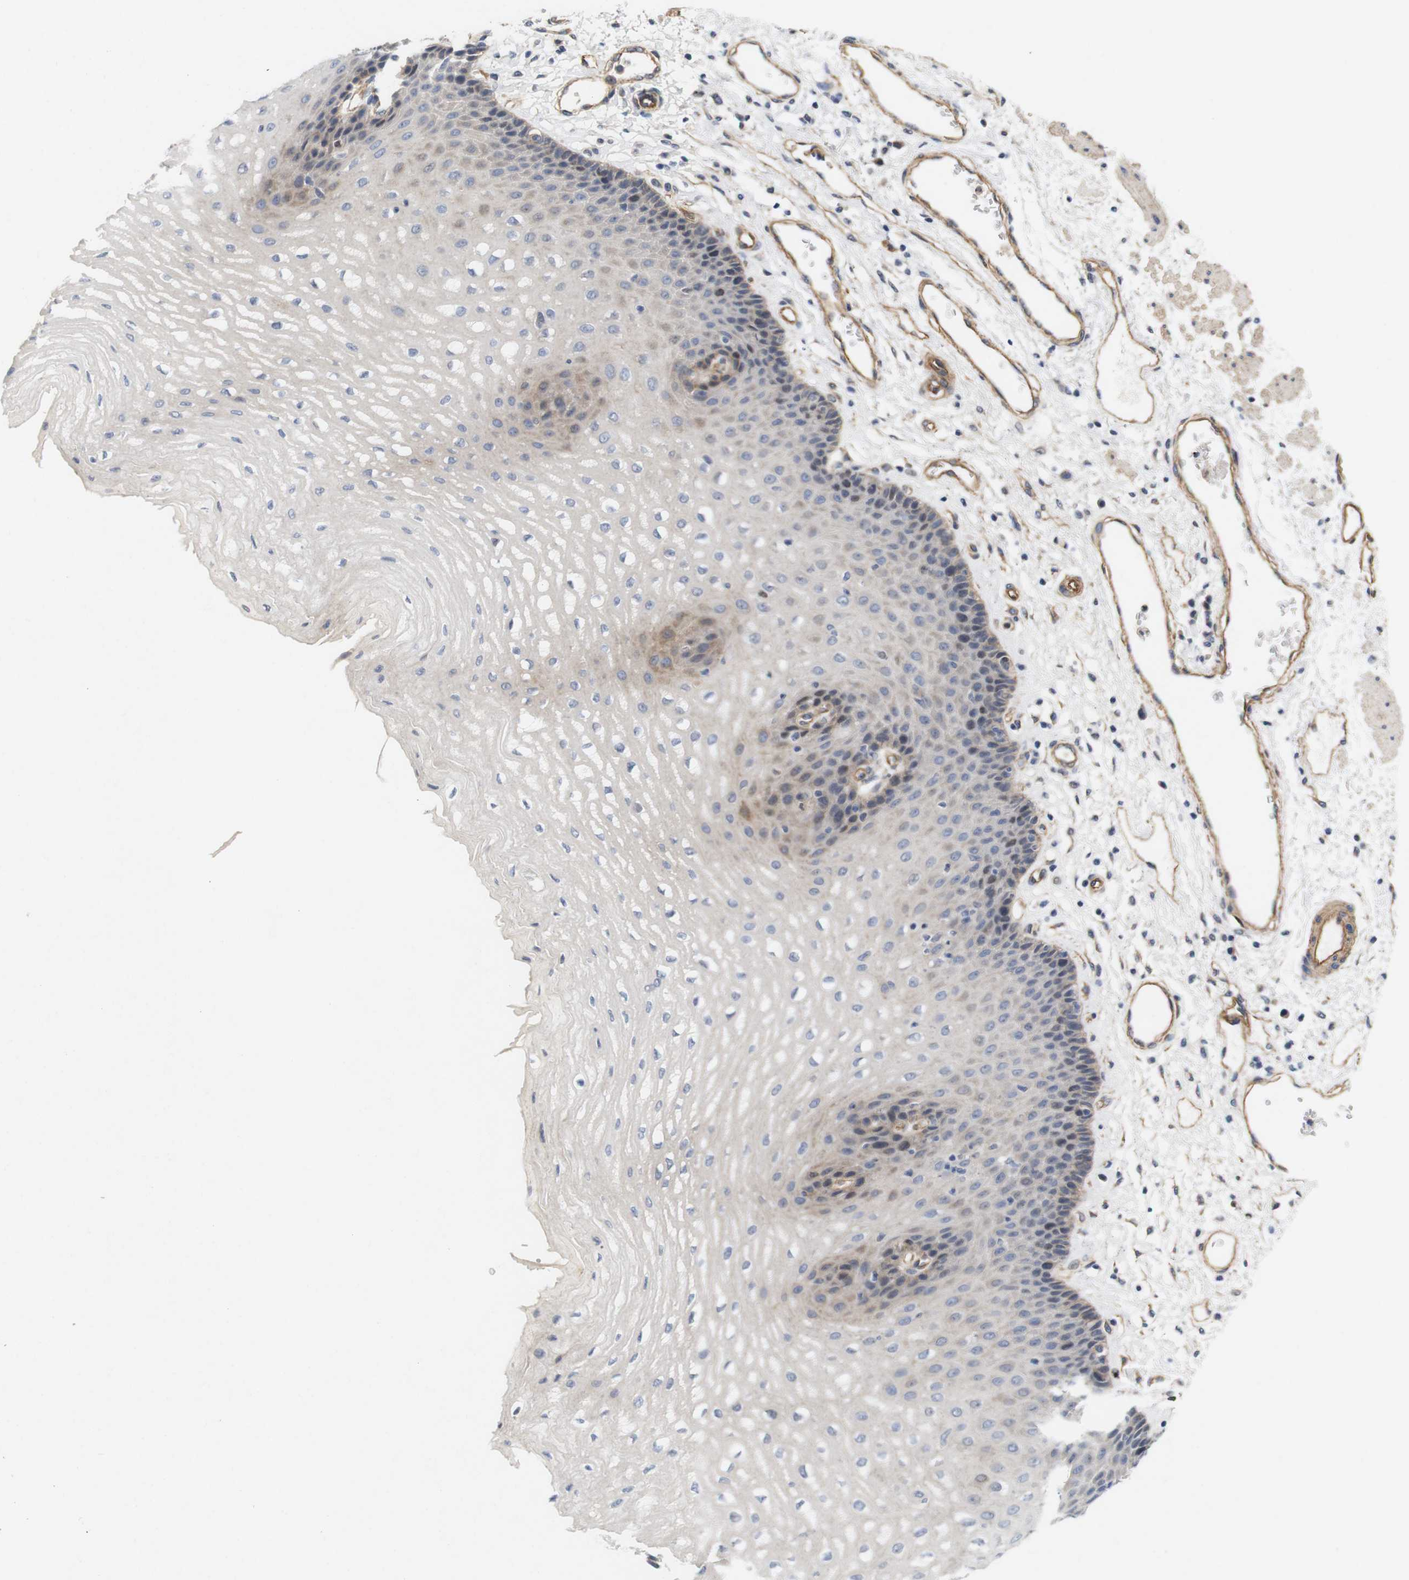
{"staining": {"intensity": "moderate", "quantity": "<25%", "location": "cytoplasmic/membranous,nuclear"}, "tissue": "esophagus", "cell_type": "Squamous epithelial cells", "image_type": "normal", "snomed": [{"axis": "morphology", "description": "Normal tissue, NOS"}, {"axis": "topography", "description": "Esophagus"}], "caption": "Immunohistochemical staining of unremarkable esophagus exhibits moderate cytoplasmic/membranous,nuclear protein staining in about <25% of squamous epithelial cells.", "gene": "CYB561", "patient": {"sex": "male", "age": 54}}